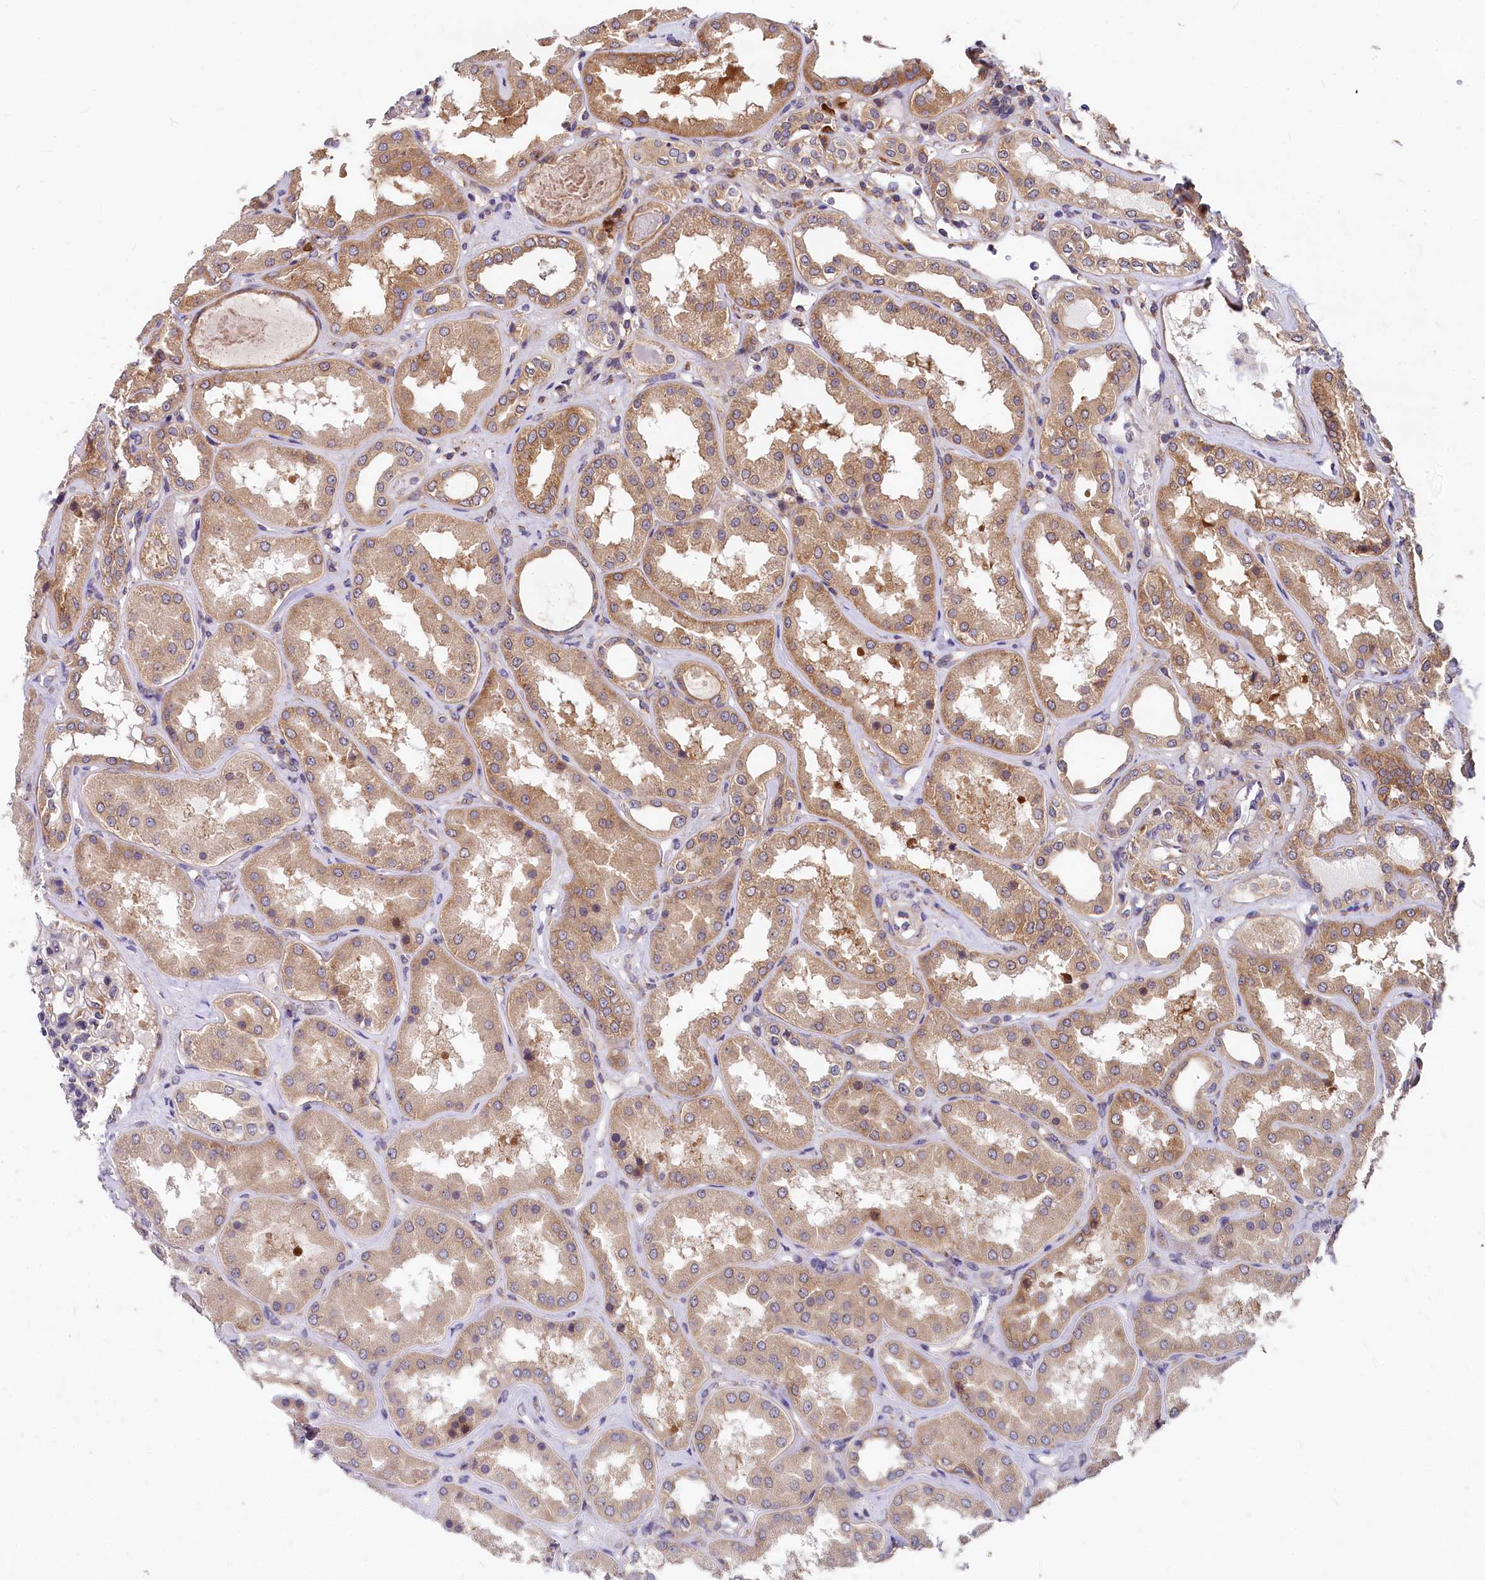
{"staining": {"intensity": "moderate", "quantity": "25%-75%", "location": "cytoplasmic/membranous"}, "tissue": "kidney", "cell_type": "Cells in glomeruli", "image_type": "normal", "snomed": [{"axis": "morphology", "description": "Normal tissue, NOS"}, {"axis": "topography", "description": "Kidney"}], "caption": "Benign kidney displays moderate cytoplasmic/membranous expression in about 25%-75% of cells in glomeruli Using DAB (brown) and hematoxylin (blue) stains, captured at high magnification using brightfield microscopy..", "gene": "EIF2B2", "patient": {"sex": "female", "age": 56}}